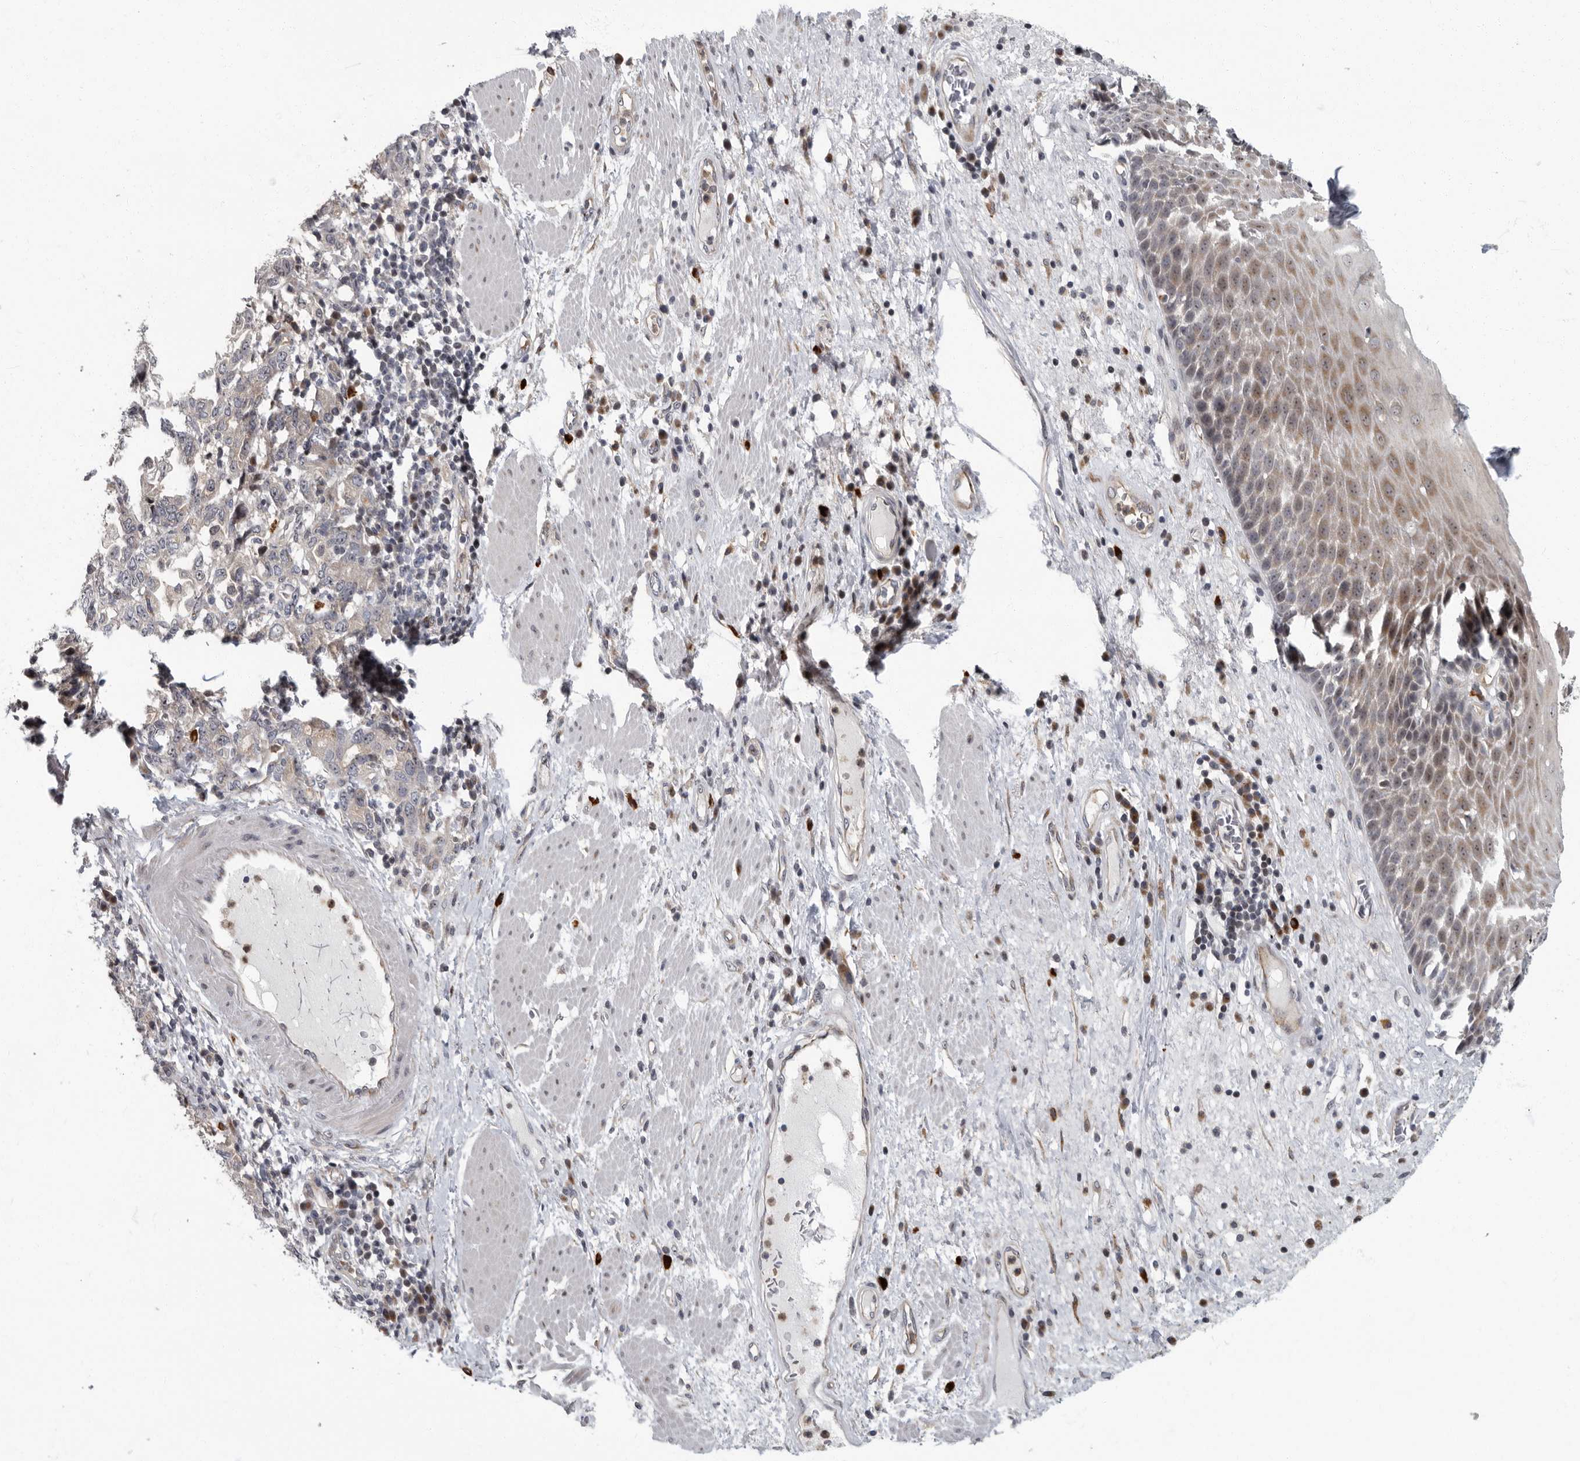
{"staining": {"intensity": "moderate", "quantity": ">75%", "location": "cytoplasmic/membranous,nuclear"}, "tissue": "esophagus", "cell_type": "Squamous epithelial cells", "image_type": "normal", "snomed": [{"axis": "morphology", "description": "Normal tissue, NOS"}, {"axis": "morphology", "description": "Adenocarcinoma, NOS"}, {"axis": "topography", "description": "Esophagus"}], "caption": "Esophagus stained for a protein (brown) shows moderate cytoplasmic/membranous,nuclear positive staining in approximately >75% of squamous epithelial cells.", "gene": "PDCD11", "patient": {"sex": "male", "age": 62}}